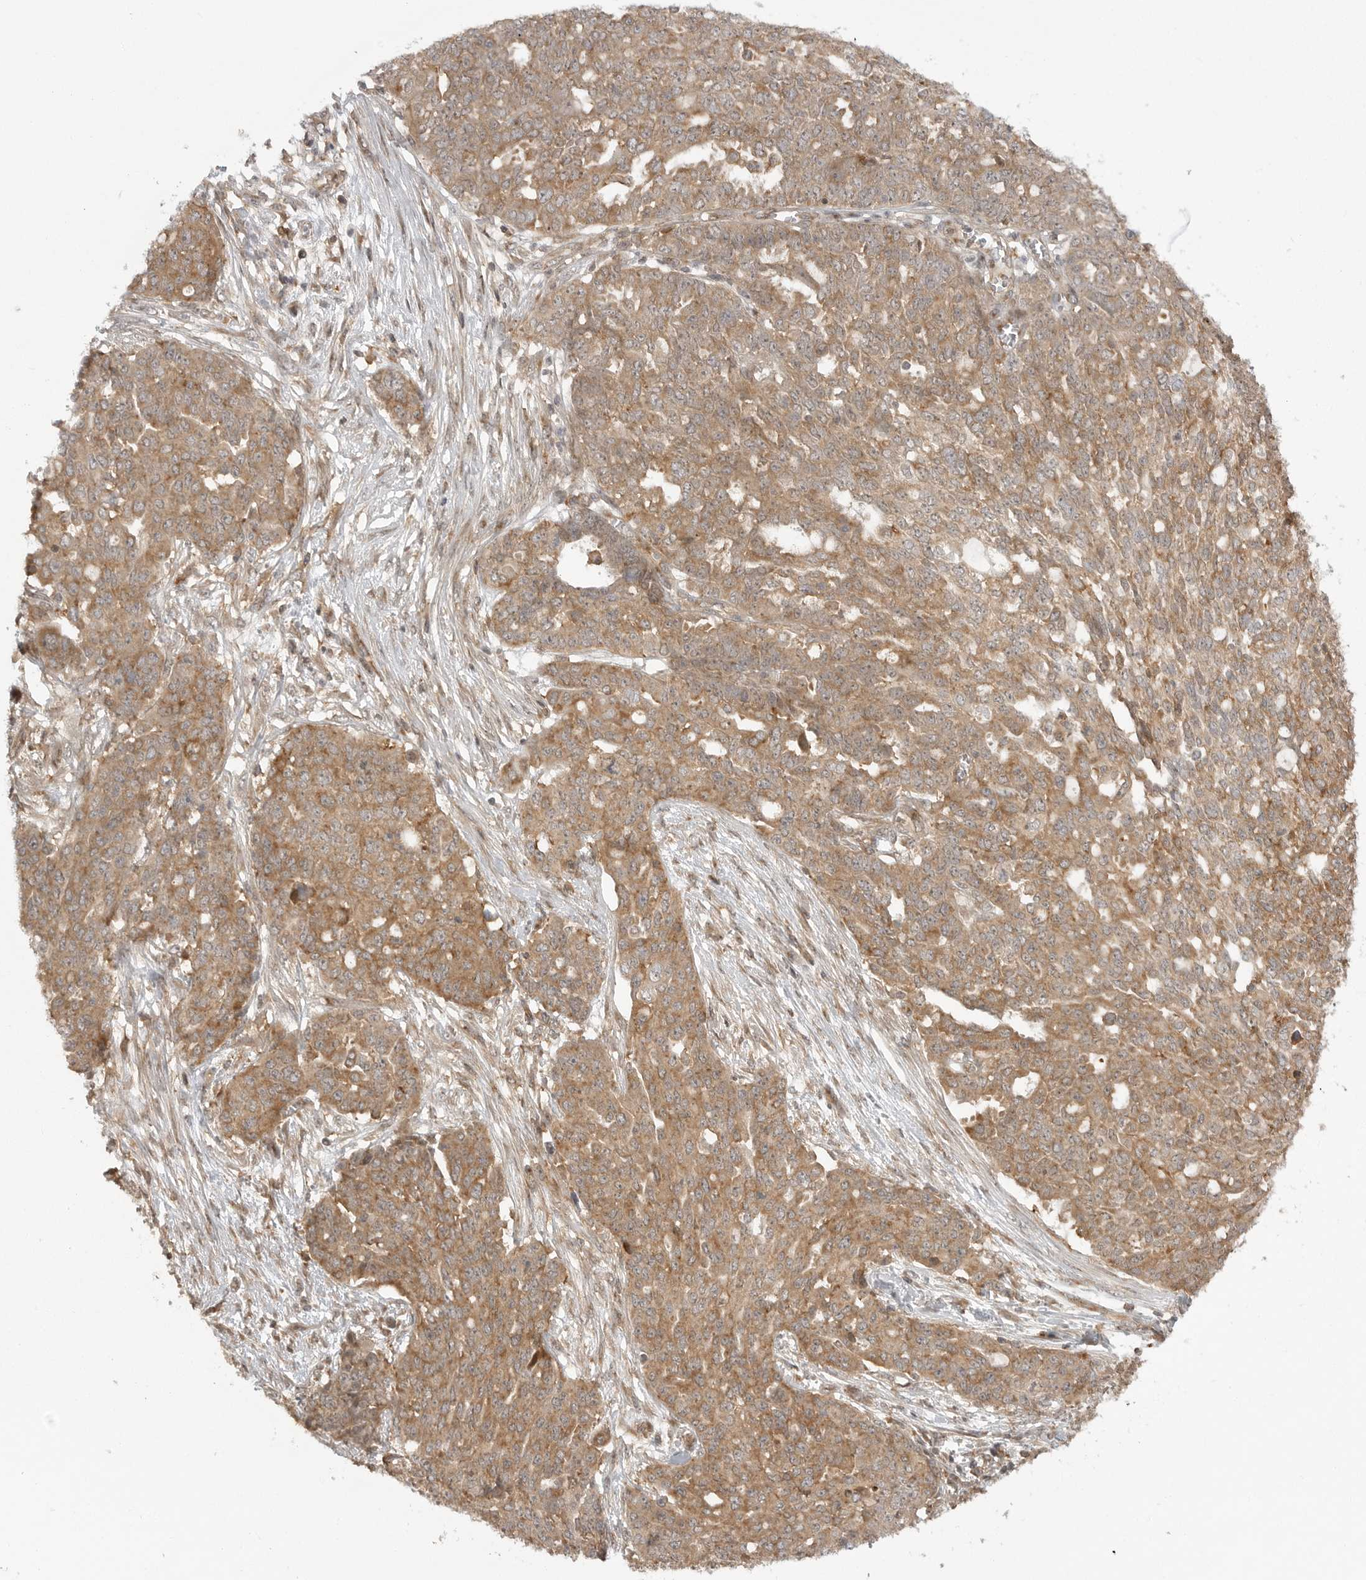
{"staining": {"intensity": "moderate", "quantity": ">75%", "location": "cytoplasmic/membranous"}, "tissue": "ovarian cancer", "cell_type": "Tumor cells", "image_type": "cancer", "snomed": [{"axis": "morphology", "description": "Cystadenocarcinoma, serous, NOS"}, {"axis": "topography", "description": "Soft tissue"}, {"axis": "topography", "description": "Ovary"}], "caption": "Immunohistochemical staining of ovarian serous cystadenocarcinoma demonstrates medium levels of moderate cytoplasmic/membranous expression in about >75% of tumor cells.", "gene": "FAT3", "patient": {"sex": "female", "age": 57}}